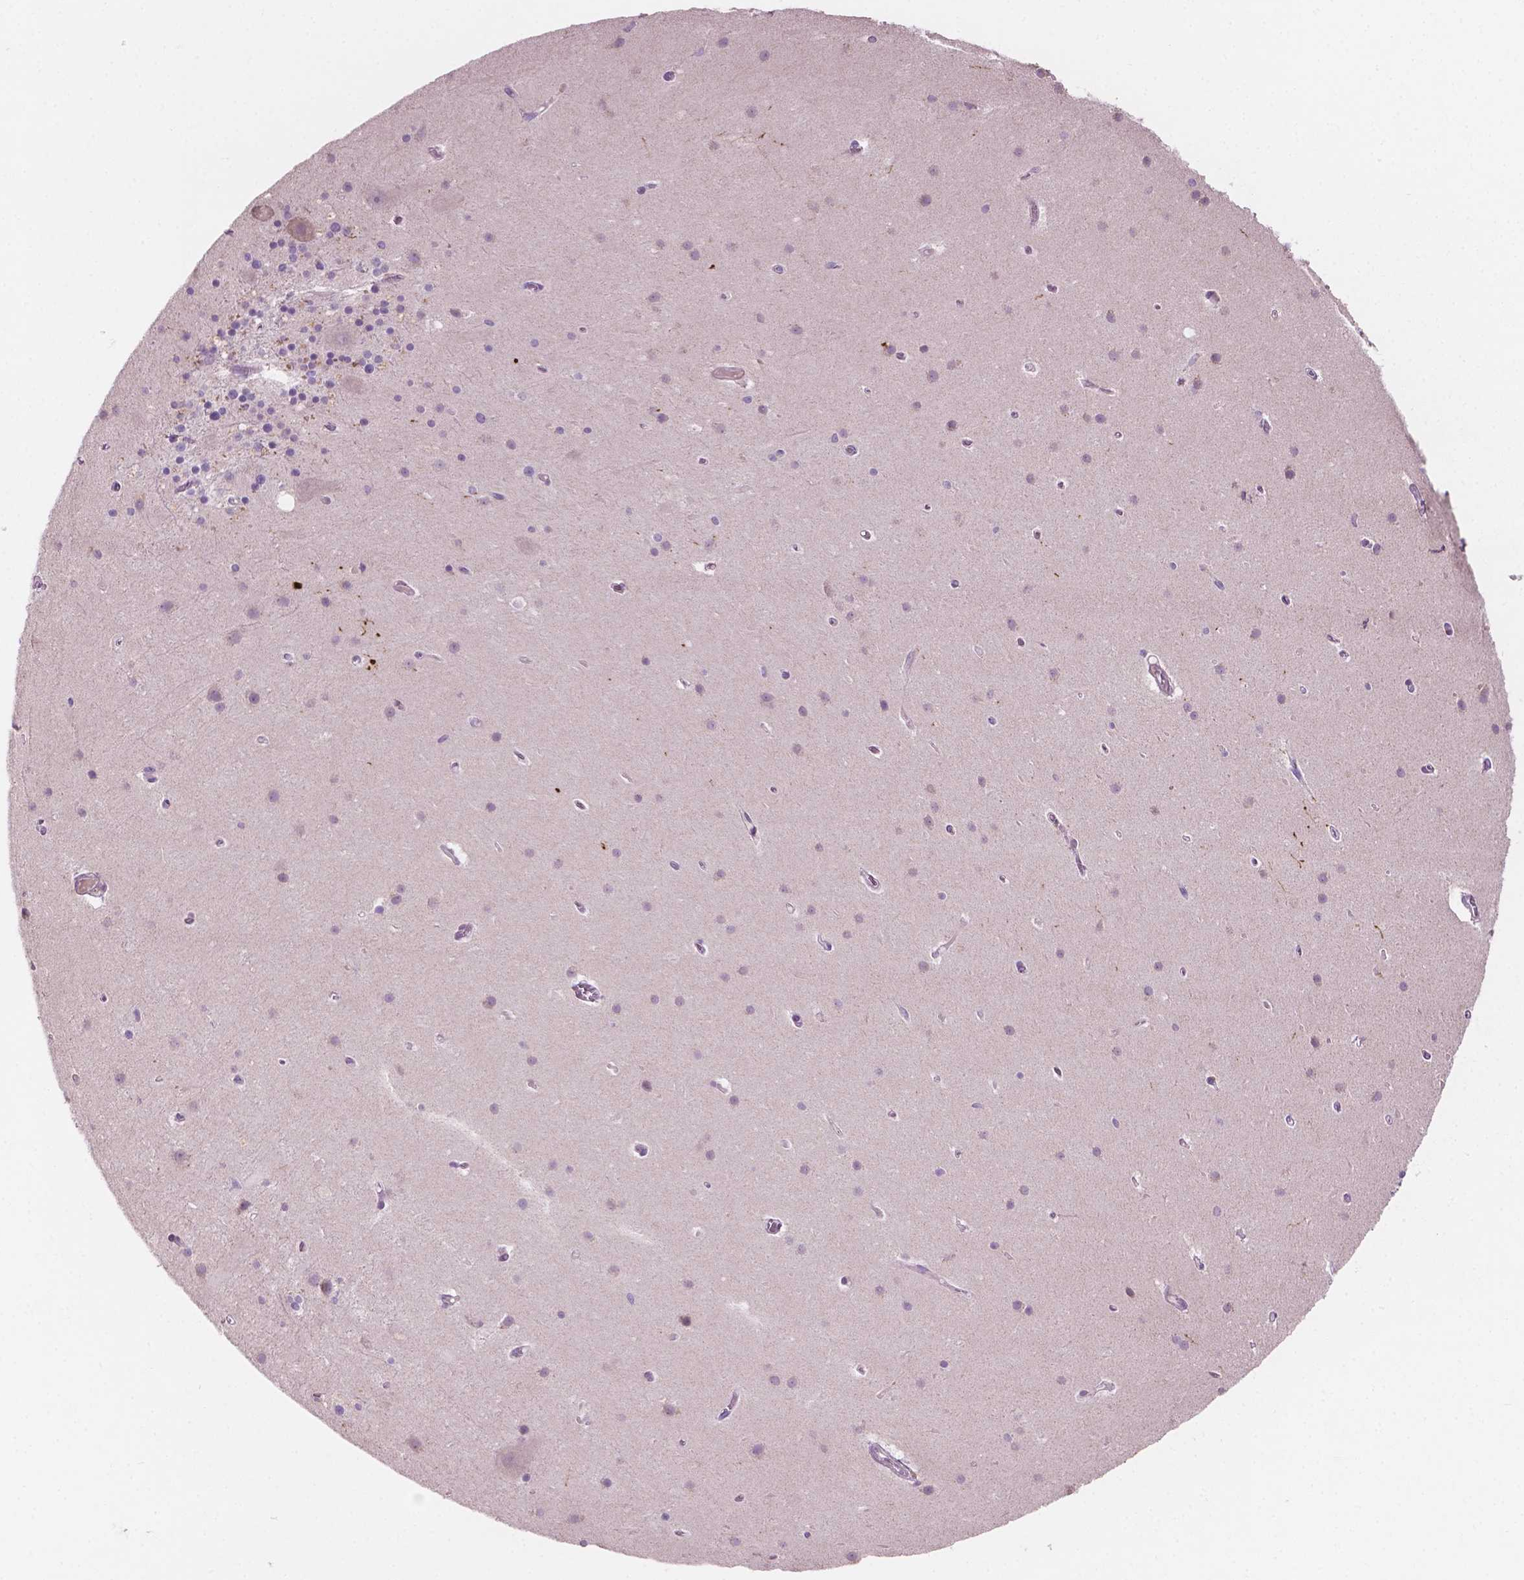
{"staining": {"intensity": "negative", "quantity": "none", "location": "none"}, "tissue": "cerebellum", "cell_type": "Cells in granular layer", "image_type": "normal", "snomed": [{"axis": "morphology", "description": "Normal tissue, NOS"}, {"axis": "topography", "description": "Cerebellum"}], "caption": "A photomicrograph of human cerebellum is negative for staining in cells in granular layer. (DAB (3,3'-diaminobenzidine) immunohistochemistry (IHC), high magnification).", "gene": "LRP1B", "patient": {"sex": "male", "age": 70}}